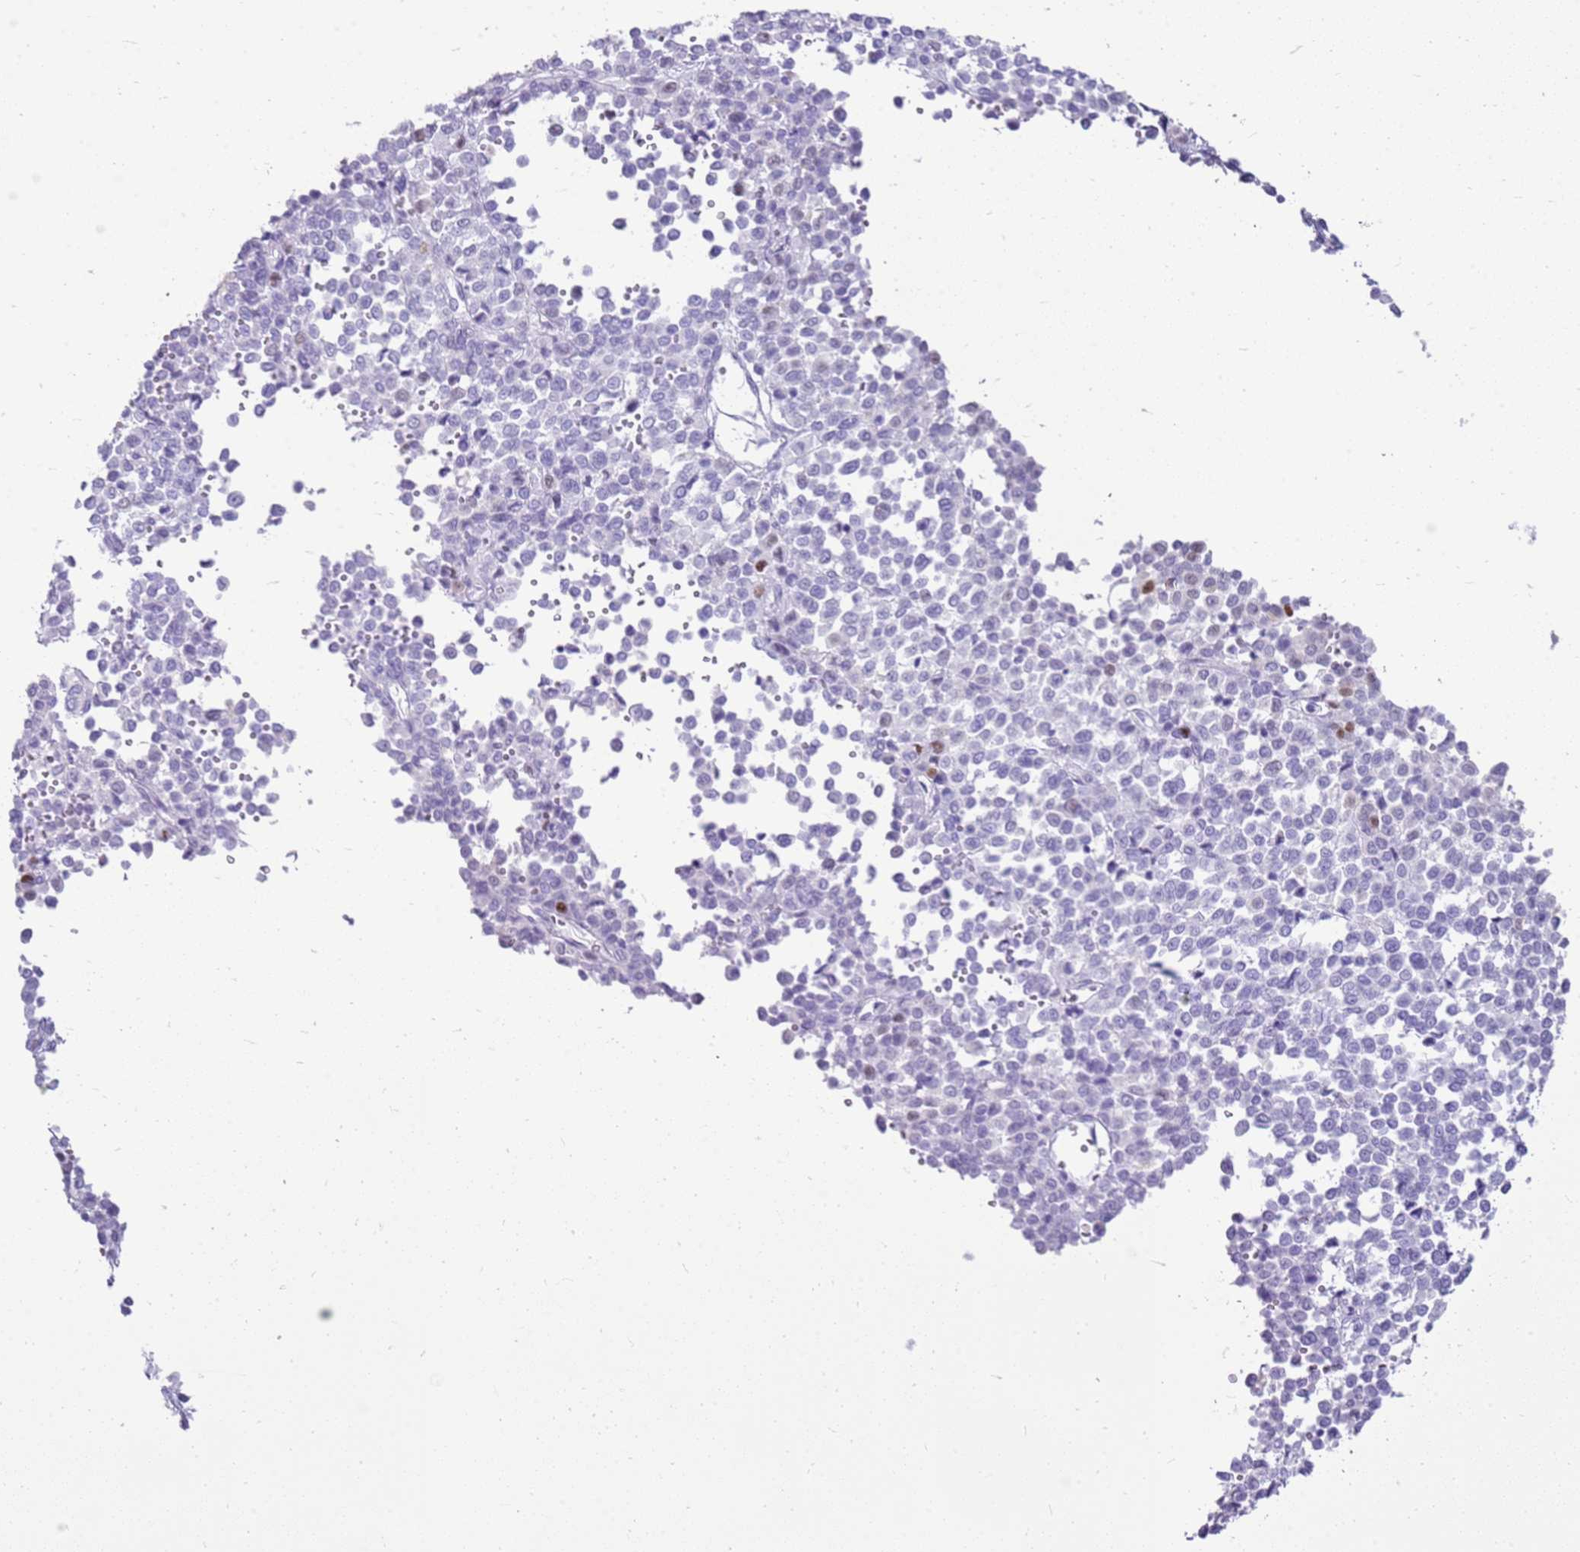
{"staining": {"intensity": "weak", "quantity": "<25%", "location": "nuclear"}, "tissue": "melanoma", "cell_type": "Tumor cells", "image_type": "cancer", "snomed": [{"axis": "morphology", "description": "Malignant melanoma, Metastatic site"}, {"axis": "topography", "description": "Pancreas"}], "caption": "Immunohistochemistry (IHC) of human melanoma displays no positivity in tumor cells. (Immunohistochemistry, brightfield microscopy, high magnification).", "gene": "CA8", "patient": {"sex": "female", "age": 30}}